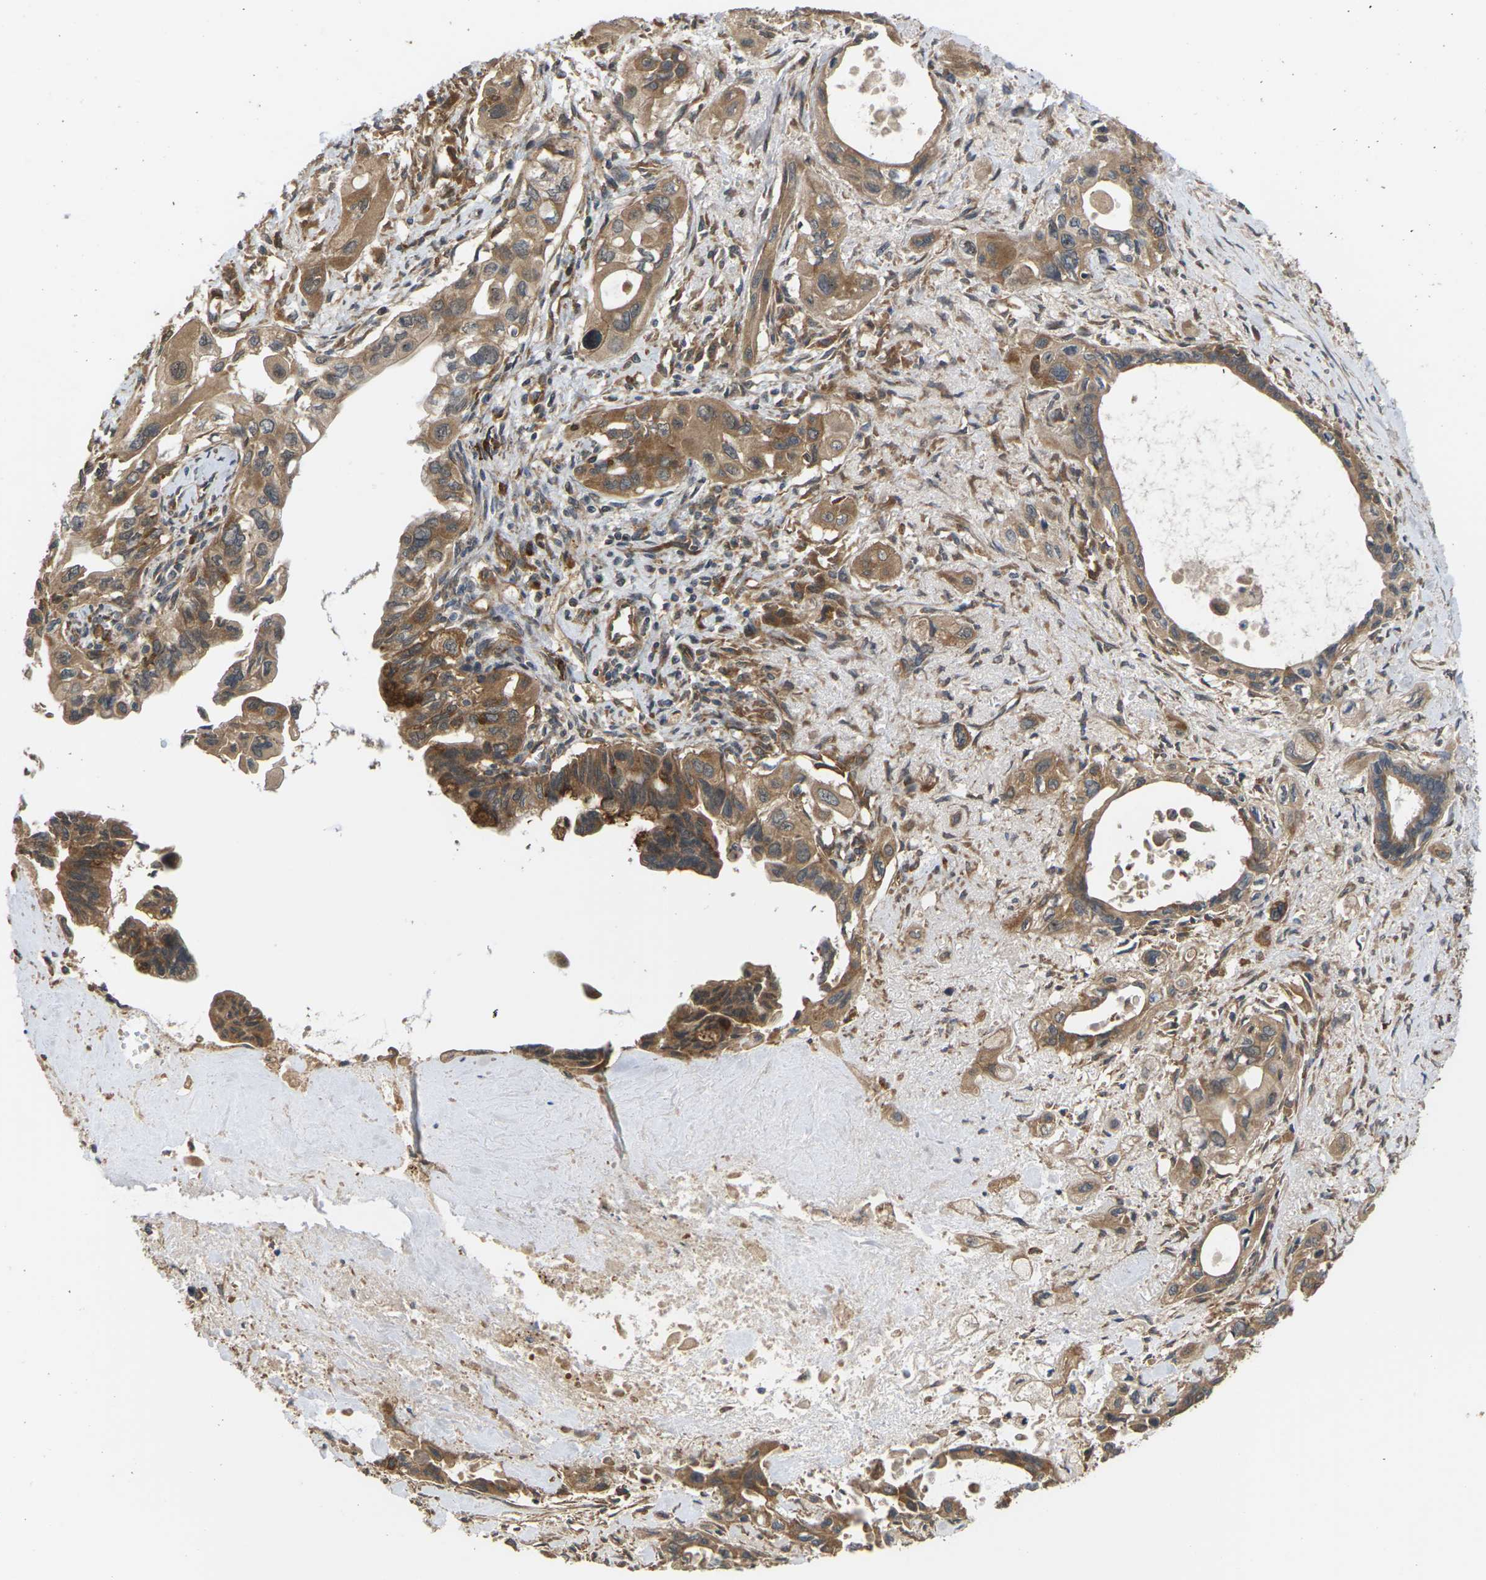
{"staining": {"intensity": "strong", "quantity": ">75%", "location": "cytoplasmic/membranous"}, "tissue": "pancreatic cancer", "cell_type": "Tumor cells", "image_type": "cancer", "snomed": [{"axis": "morphology", "description": "Adenocarcinoma, NOS"}, {"axis": "topography", "description": "Pancreas"}], "caption": "This is a histology image of immunohistochemistry (IHC) staining of pancreatic cancer, which shows strong staining in the cytoplasmic/membranous of tumor cells.", "gene": "NRAS", "patient": {"sex": "male", "age": 73}}